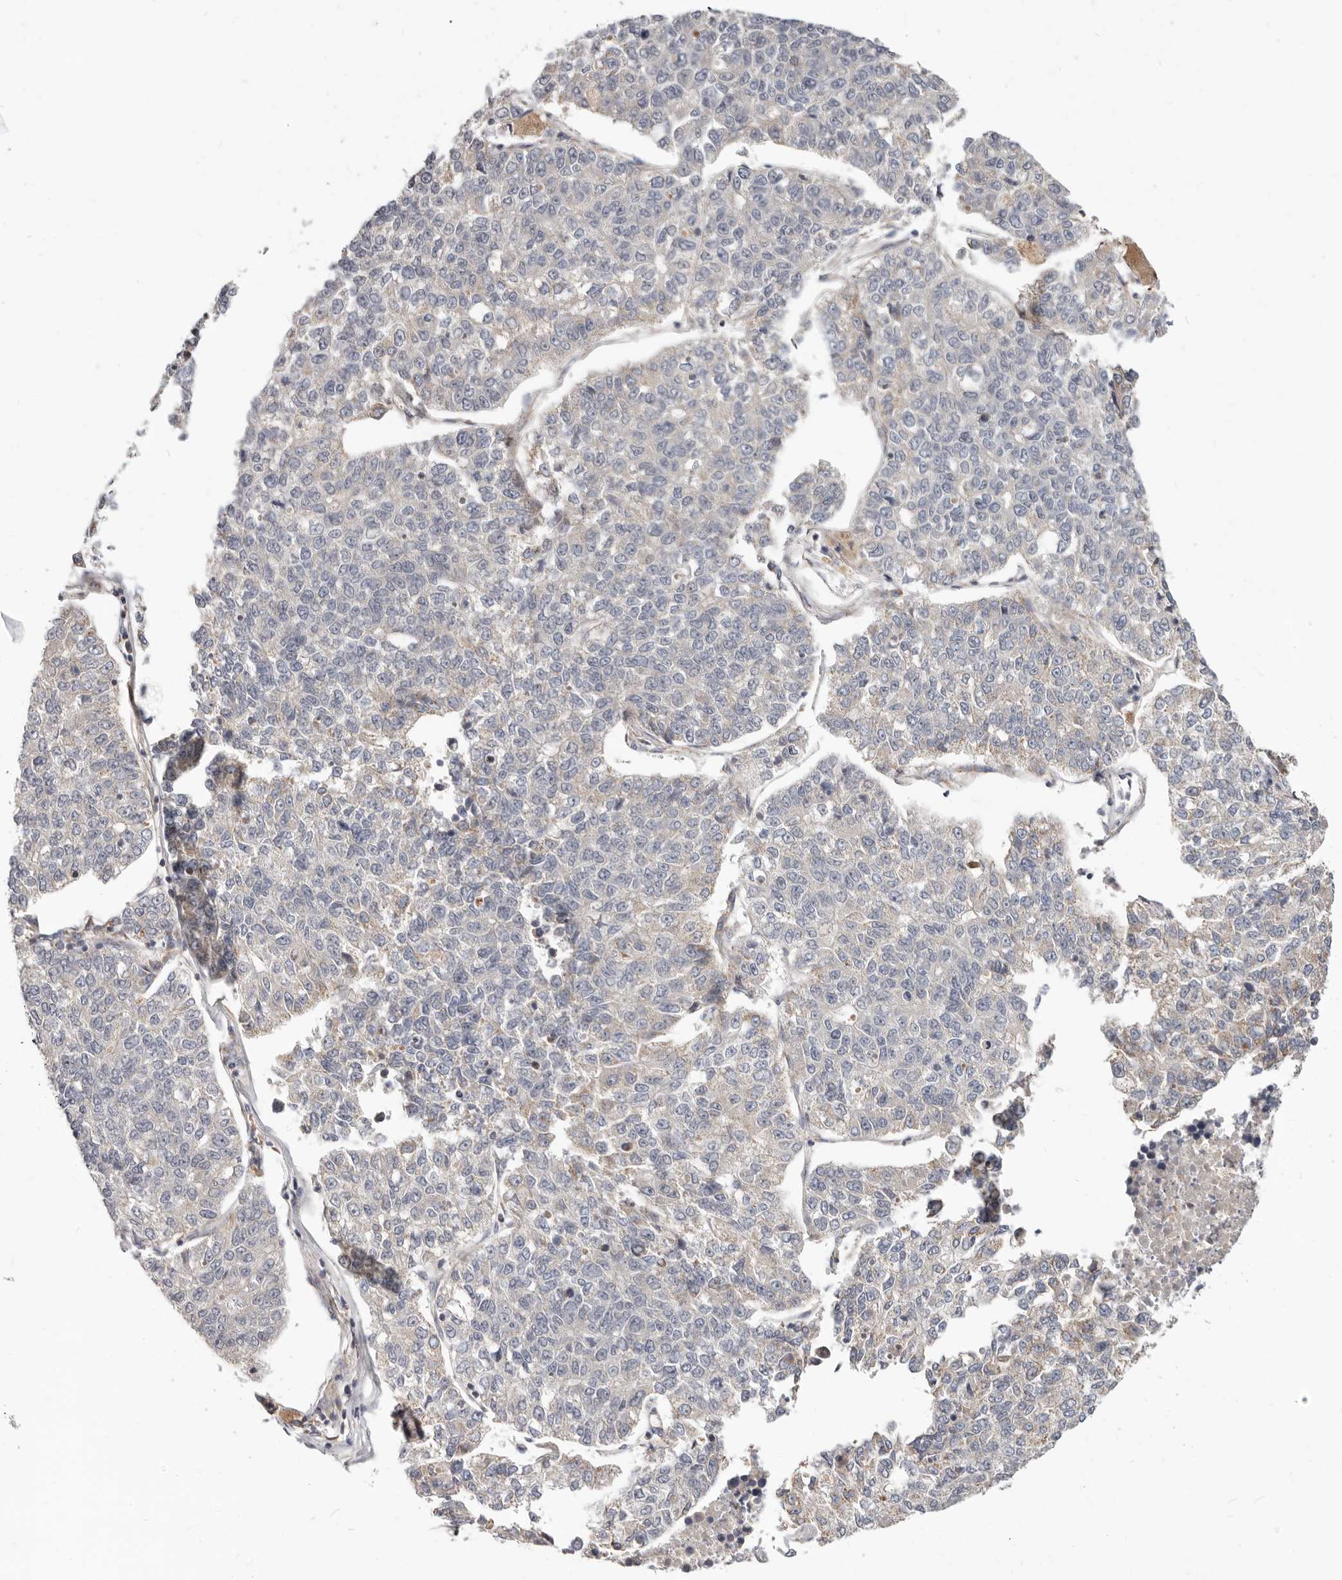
{"staining": {"intensity": "negative", "quantity": "none", "location": "none"}, "tissue": "lung cancer", "cell_type": "Tumor cells", "image_type": "cancer", "snomed": [{"axis": "morphology", "description": "Adenocarcinoma, NOS"}, {"axis": "topography", "description": "Lung"}], "caption": "Adenocarcinoma (lung) stained for a protein using IHC demonstrates no staining tumor cells.", "gene": "TOR3A", "patient": {"sex": "male", "age": 49}}